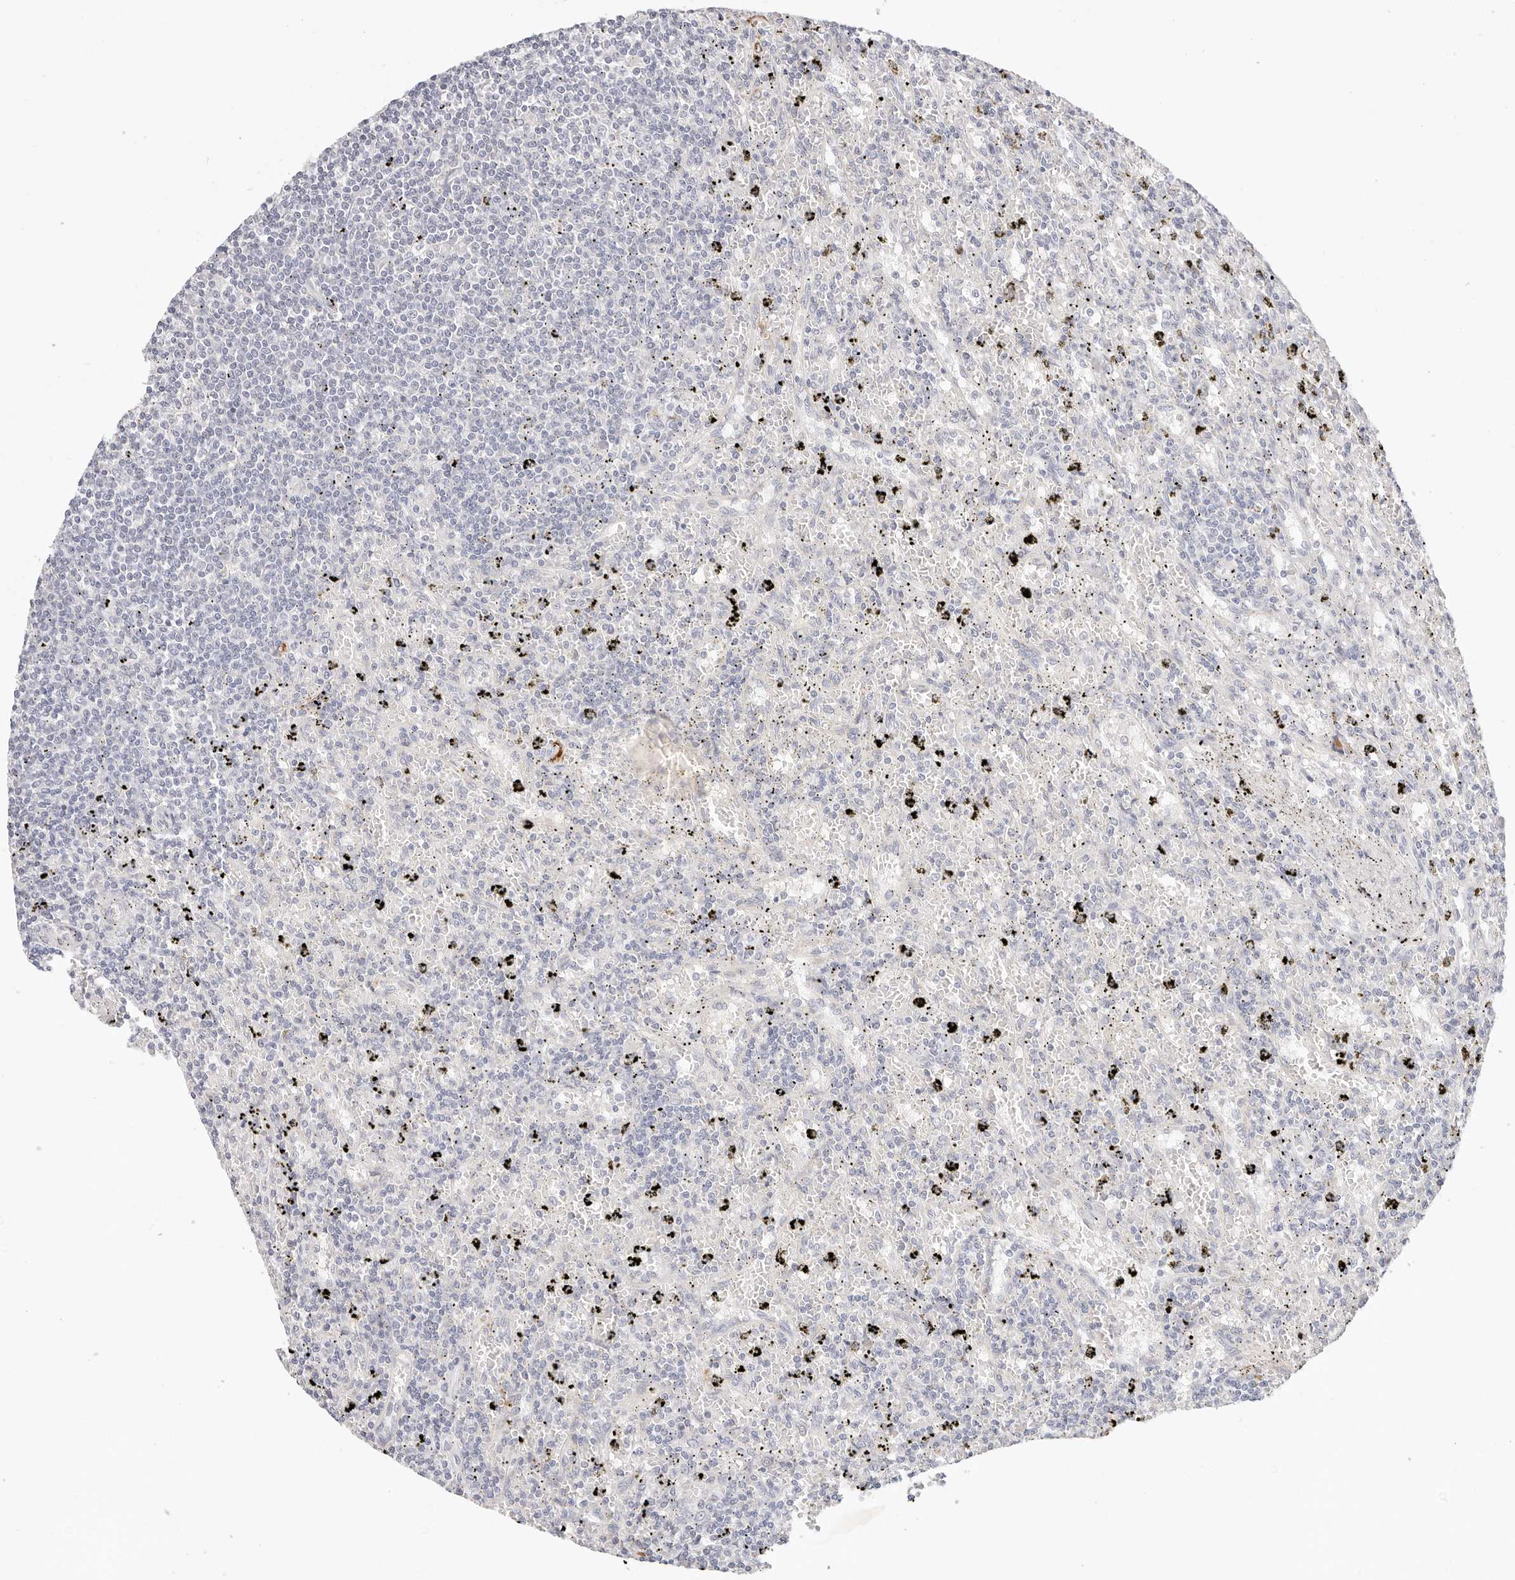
{"staining": {"intensity": "negative", "quantity": "none", "location": "none"}, "tissue": "lymphoma", "cell_type": "Tumor cells", "image_type": "cancer", "snomed": [{"axis": "morphology", "description": "Malignant lymphoma, non-Hodgkin's type, Low grade"}, {"axis": "topography", "description": "Spleen"}], "caption": "An IHC image of lymphoma is shown. There is no staining in tumor cells of lymphoma.", "gene": "STKLD1", "patient": {"sex": "male", "age": 76}}